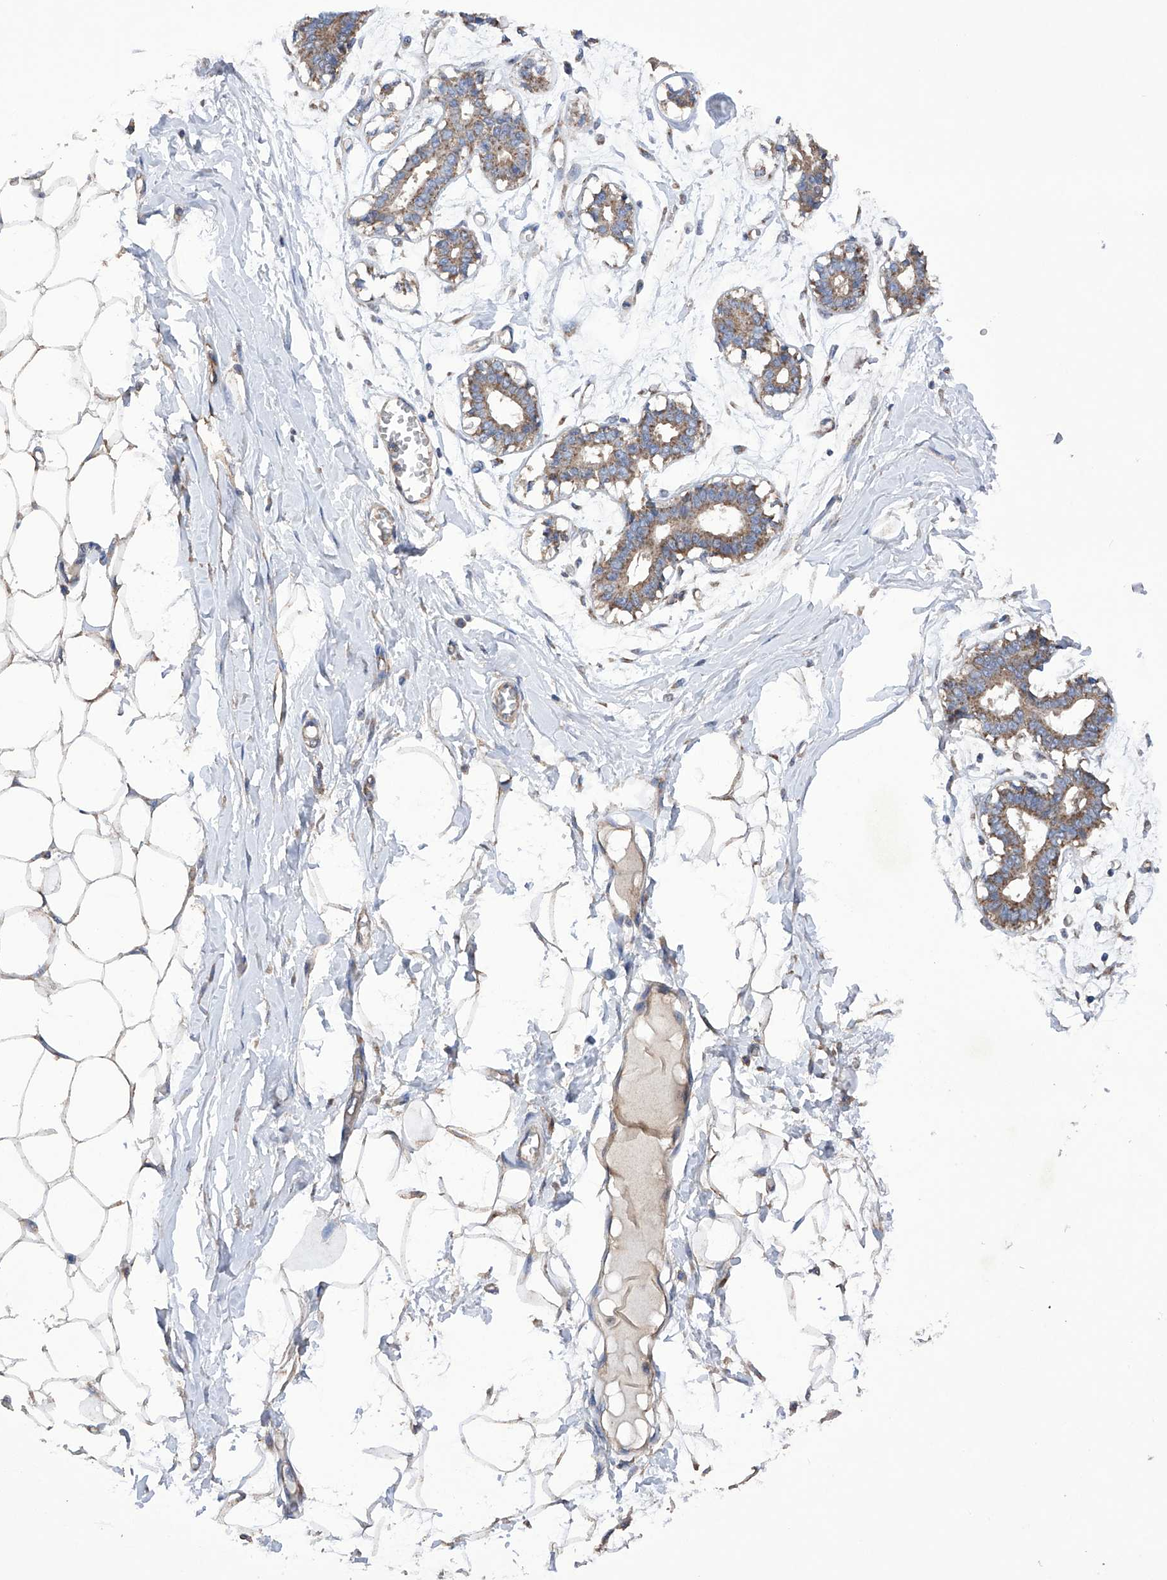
{"staining": {"intensity": "weak", "quantity": ">75%", "location": "cytoplasmic/membranous"}, "tissue": "breast", "cell_type": "Adipocytes", "image_type": "normal", "snomed": [{"axis": "morphology", "description": "Normal tissue, NOS"}, {"axis": "topography", "description": "Breast"}], "caption": "Immunohistochemical staining of unremarkable breast reveals >75% levels of weak cytoplasmic/membranous protein positivity in about >75% of adipocytes.", "gene": "EFCAB2", "patient": {"sex": "female", "age": 27}}